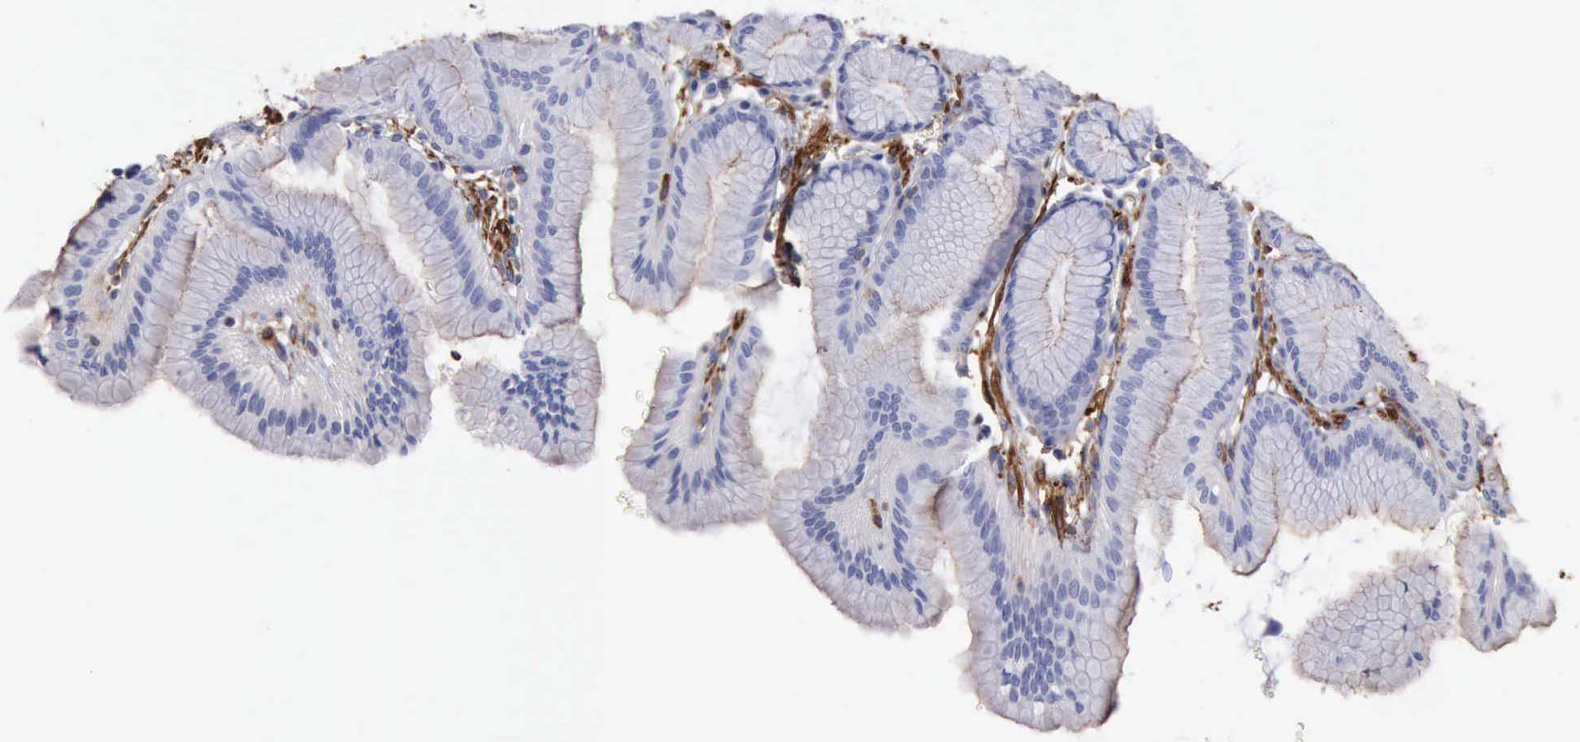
{"staining": {"intensity": "weak", "quantity": "25%-75%", "location": "cytoplasmic/membranous"}, "tissue": "stomach", "cell_type": "Glandular cells", "image_type": "normal", "snomed": [{"axis": "morphology", "description": "Normal tissue, NOS"}, {"axis": "topography", "description": "Stomach"}], "caption": "Protein staining reveals weak cytoplasmic/membranous staining in about 25%-75% of glandular cells in normal stomach. The protein is stained brown, and the nuclei are stained in blue (DAB (3,3'-diaminobenzidine) IHC with brightfield microscopy, high magnification).", "gene": "FLNA", "patient": {"sex": "male", "age": 42}}